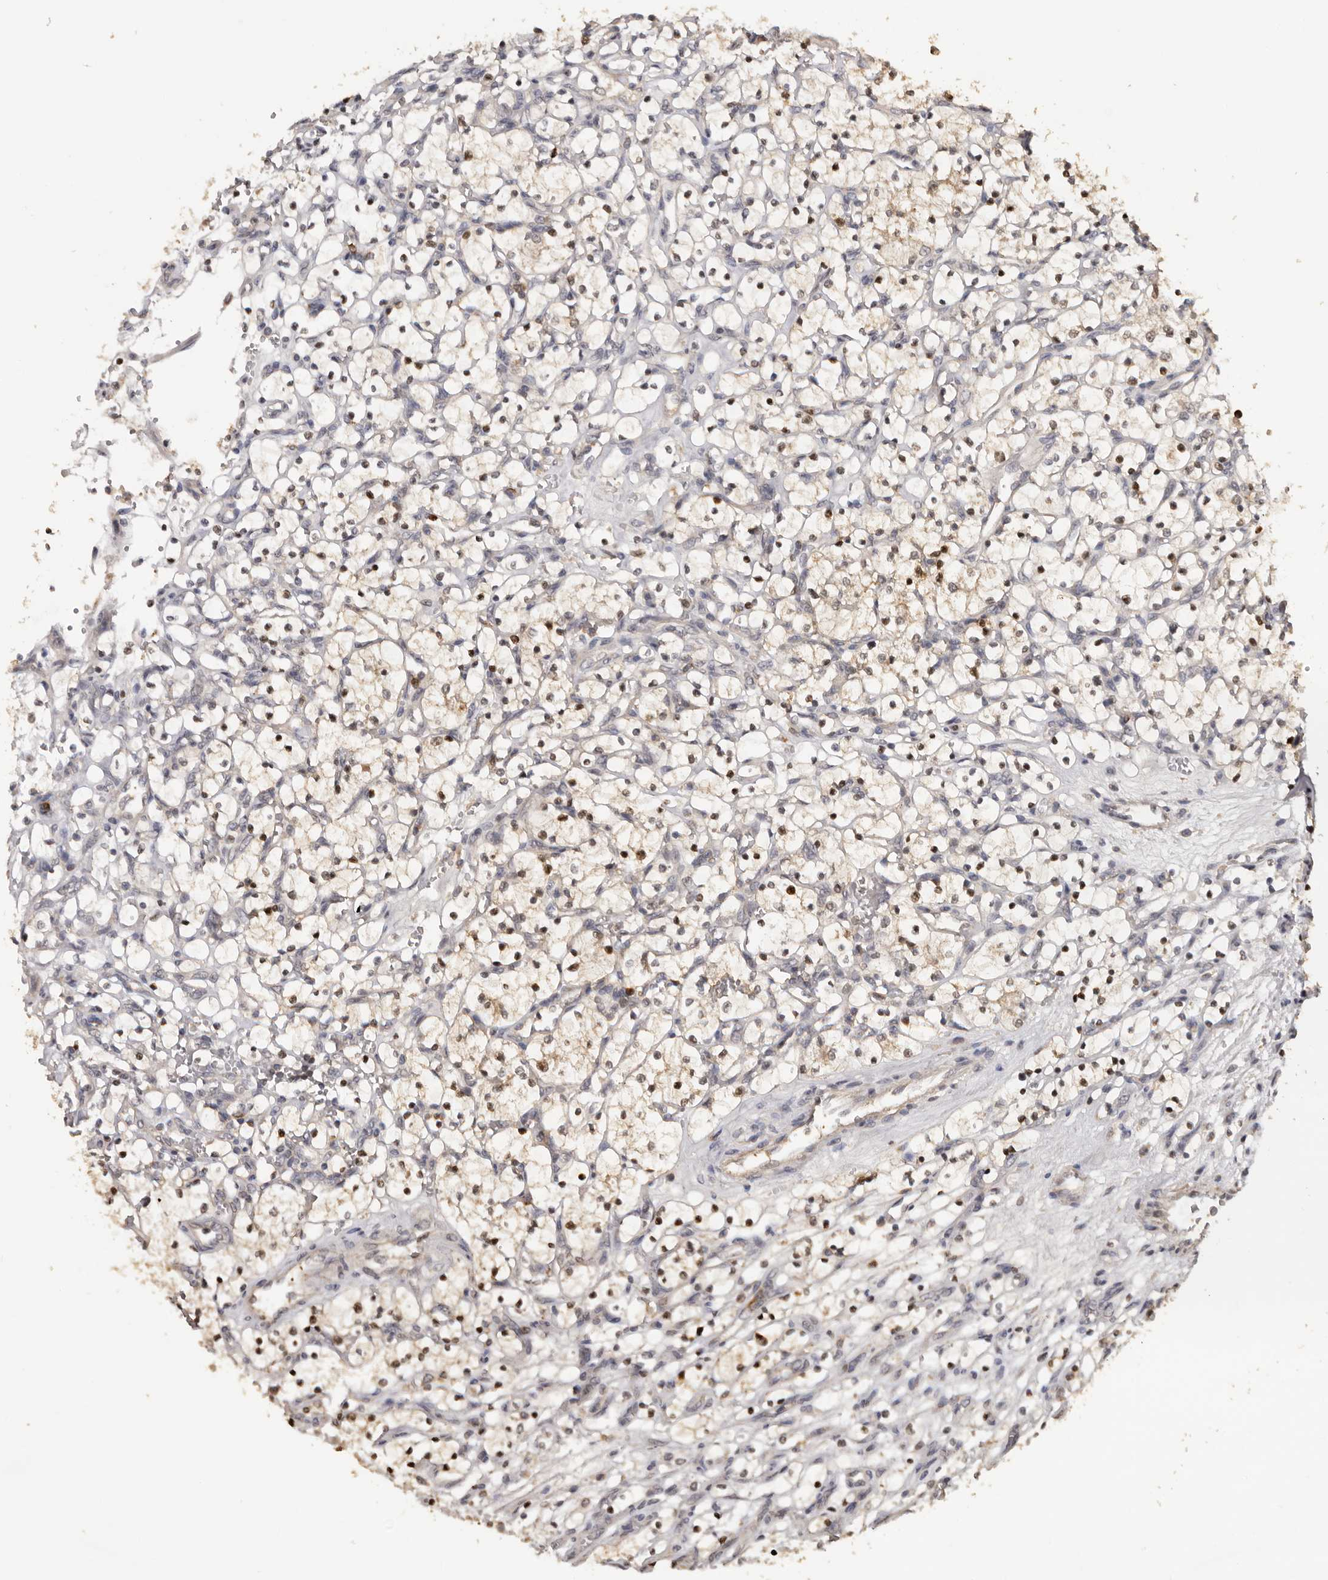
{"staining": {"intensity": "moderate", "quantity": "25%-75%", "location": "cytoplasmic/membranous,nuclear"}, "tissue": "renal cancer", "cell_type": "Tumor cells", "image_type": "cancer", "snomed": [{"axis": "morphology", "description": "Adenocarcinoma, NOS"}, {"axis": "topography", "description": "Kidney"}], "caption": "Renal adenocarcinoma was stained to show a protein in brown. There is medium levels of moderate cytoplasmic/membranous and nuclear staining in about 25%-75% of tumor cells. Nuclei are stained in blue.", "gene": "KIF2B", "patient": {"sex": "female", "age": 69}}